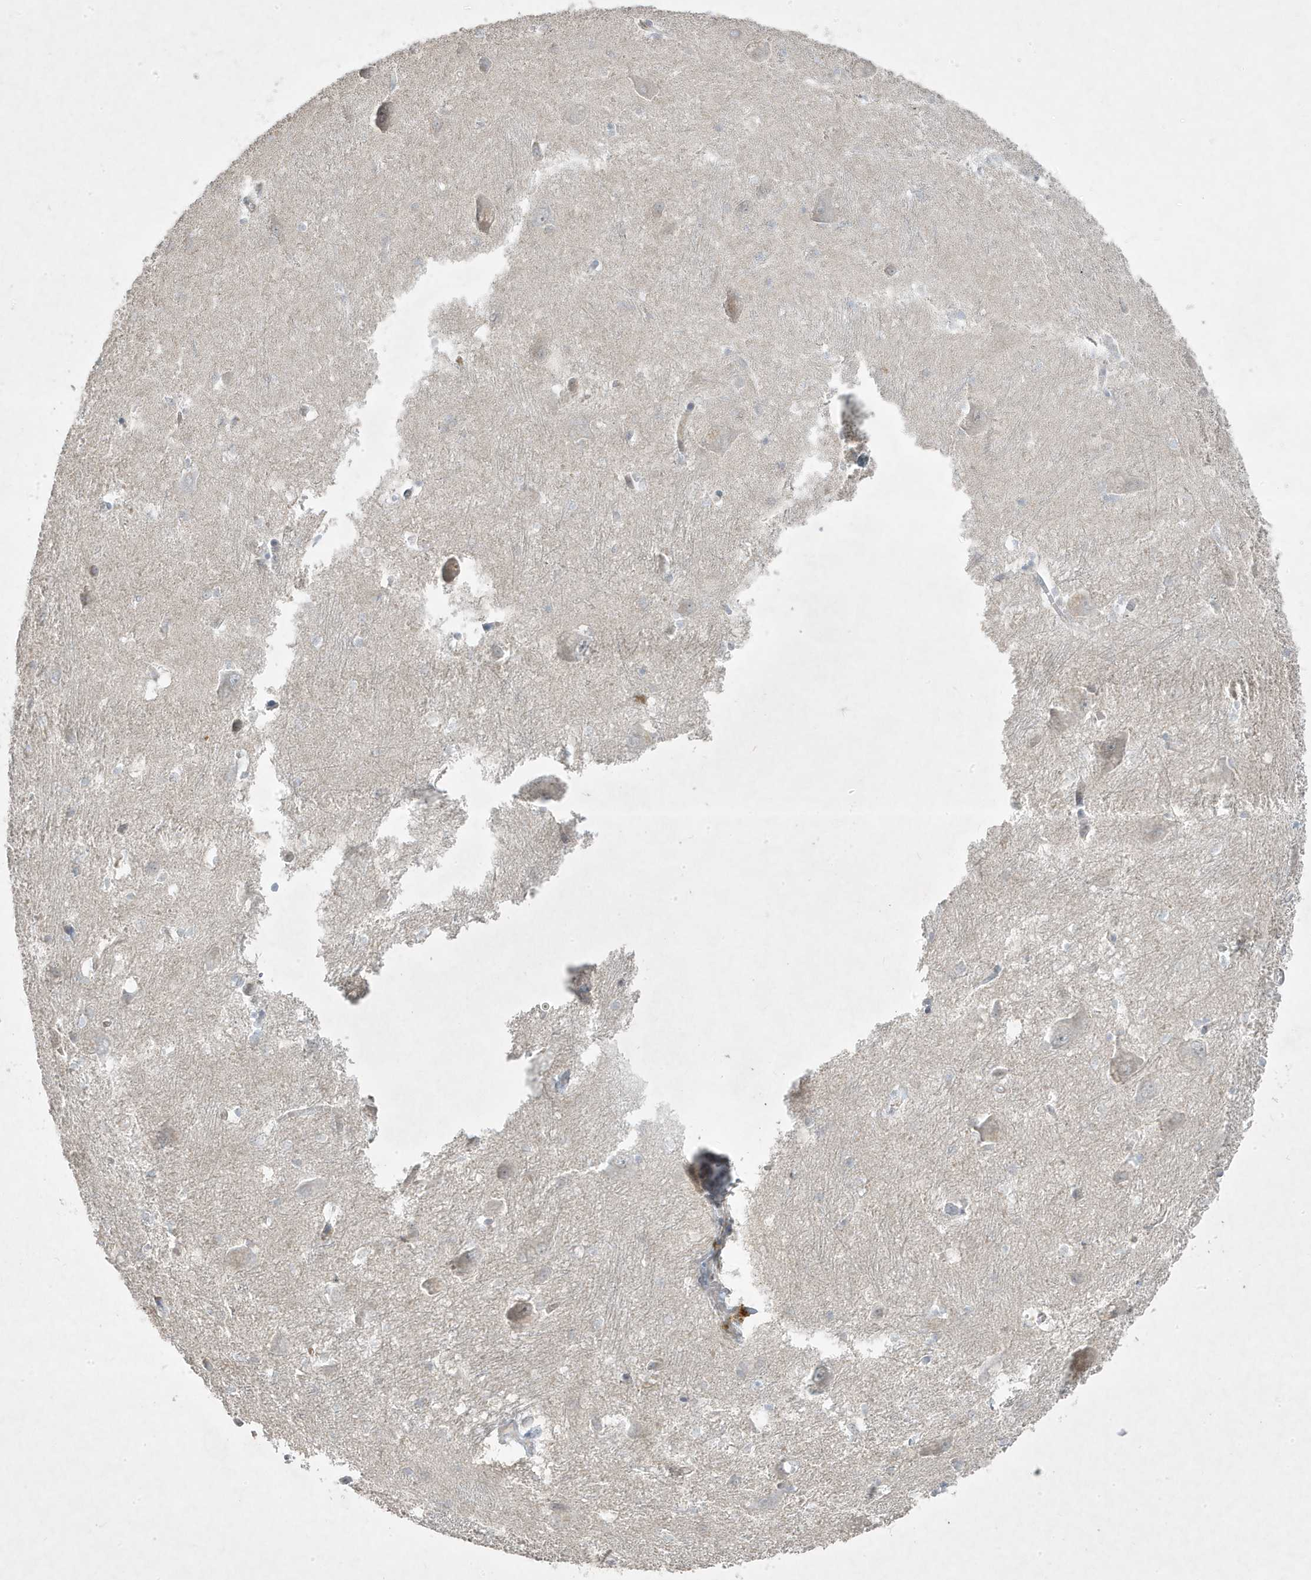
{"staining": {"intensity": "negative", "quantity": "none", "location": "none"}, "tissue": "caudate", "cell_type": "Glial cells", "image_type": "normal", "snomed": [{"axis": "morphology", "description": "Normal tissue, NOS"}, {"axis": "topography", "description": "Lateral ventricle wall"}], "caption": "IHC histopathology image of benign caudate: human caudate stained with DAB exhibits no significant protein positivity in glial cells. (Stains: DAB immunohistochemistry with hematoxylin counter stain, Microscopy: brightfield microscopy at high magnification).", "gene": "RGL4", "patient": {"sex": "male", "age": 37}}